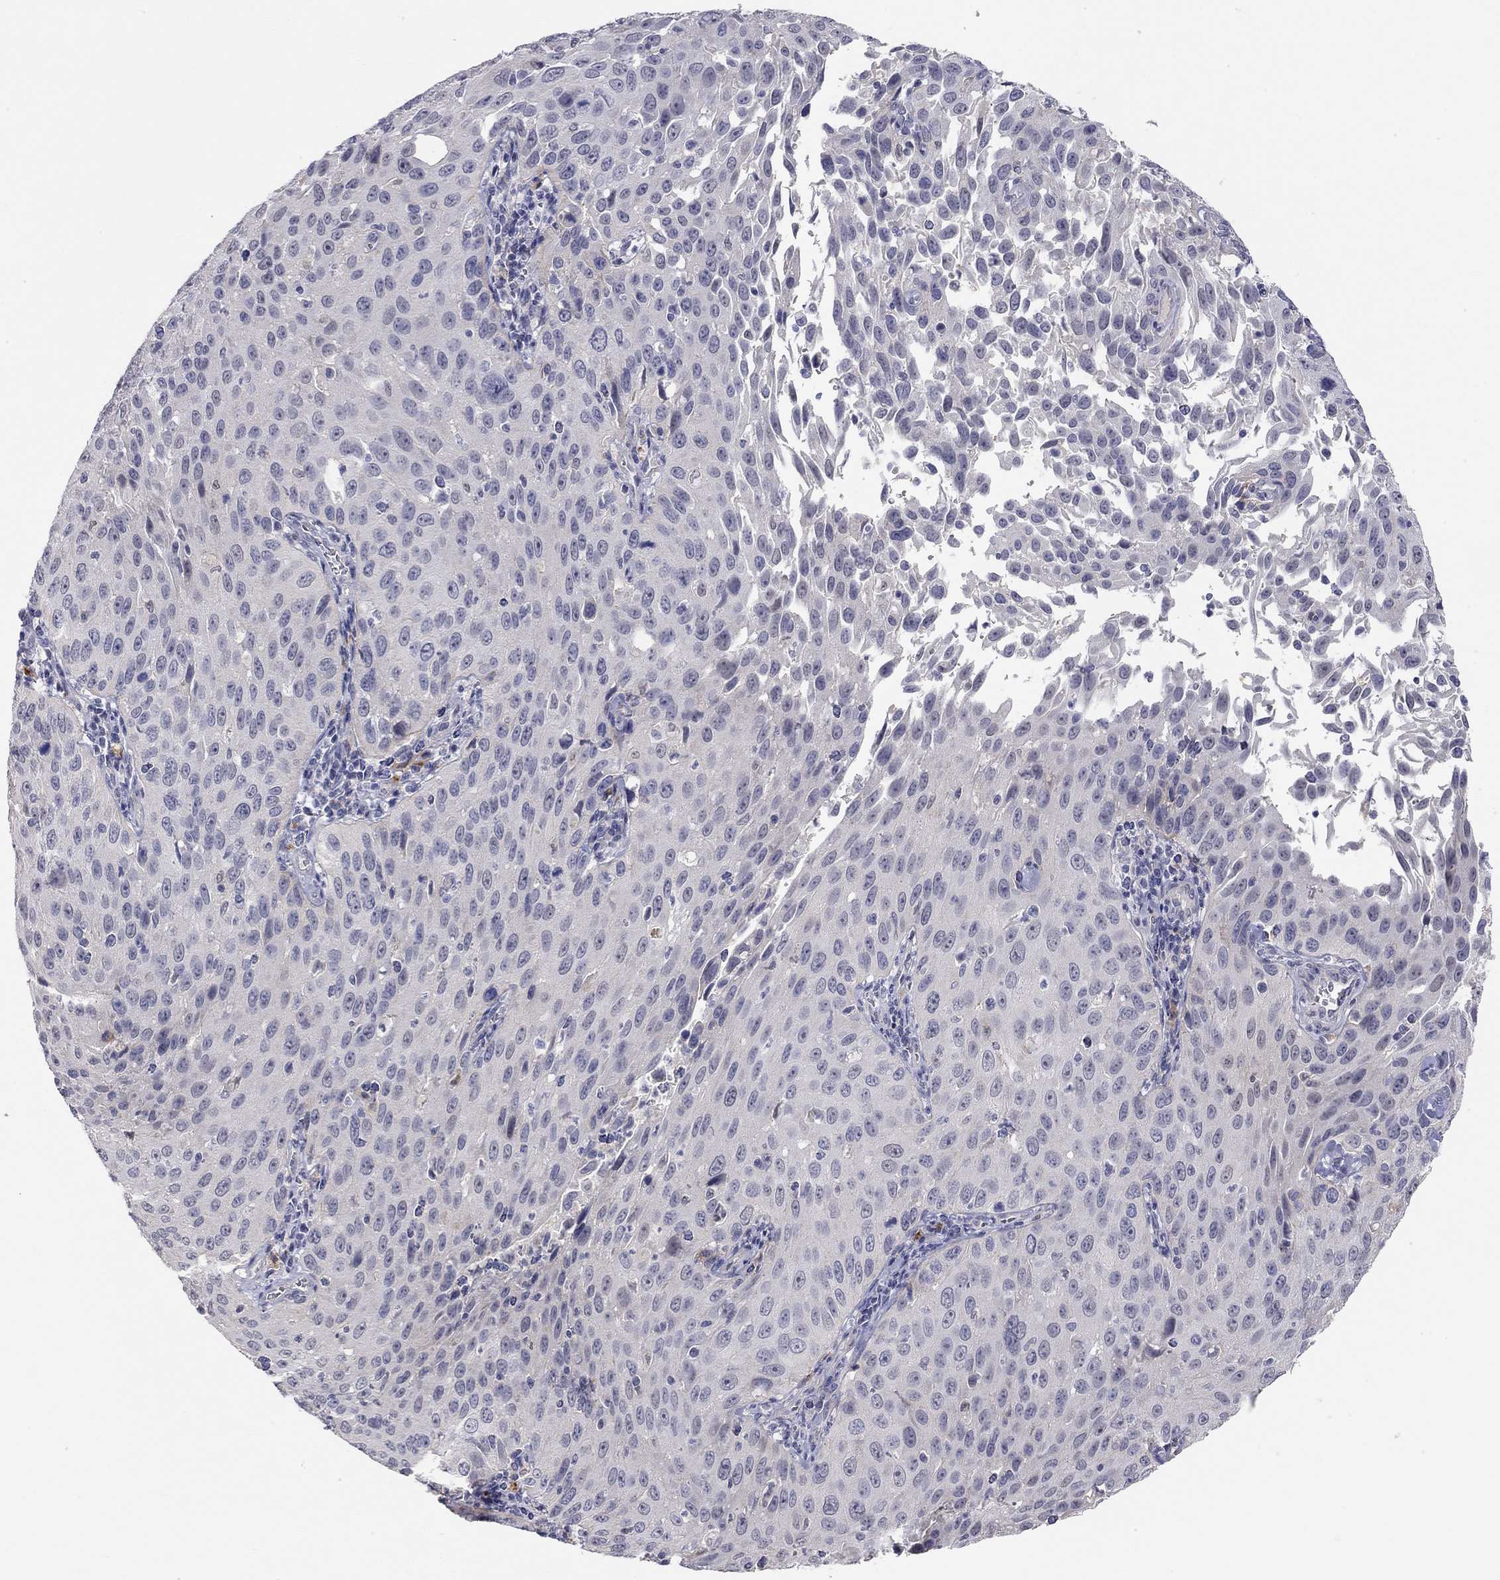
{"staining": {"intensity": "negative", "quantity": "none", "location": "none"}, "tissue": "cervical cancer", "cell_type": "Tumor cells", "image_type": "cancer", "snomed": [{"axis": "morphology", "description": "Squamous cell carcinoma, NOS"}, {"axis": "topography", "description": "Cervix"}], "caption": "Immunohistochemistry (IHC) of squamous cell carcinoma (cervical) exhibits no expression in tumor cells.", "gene": "PAPSS2", "patient": {"sex": "female", "age": 26}}